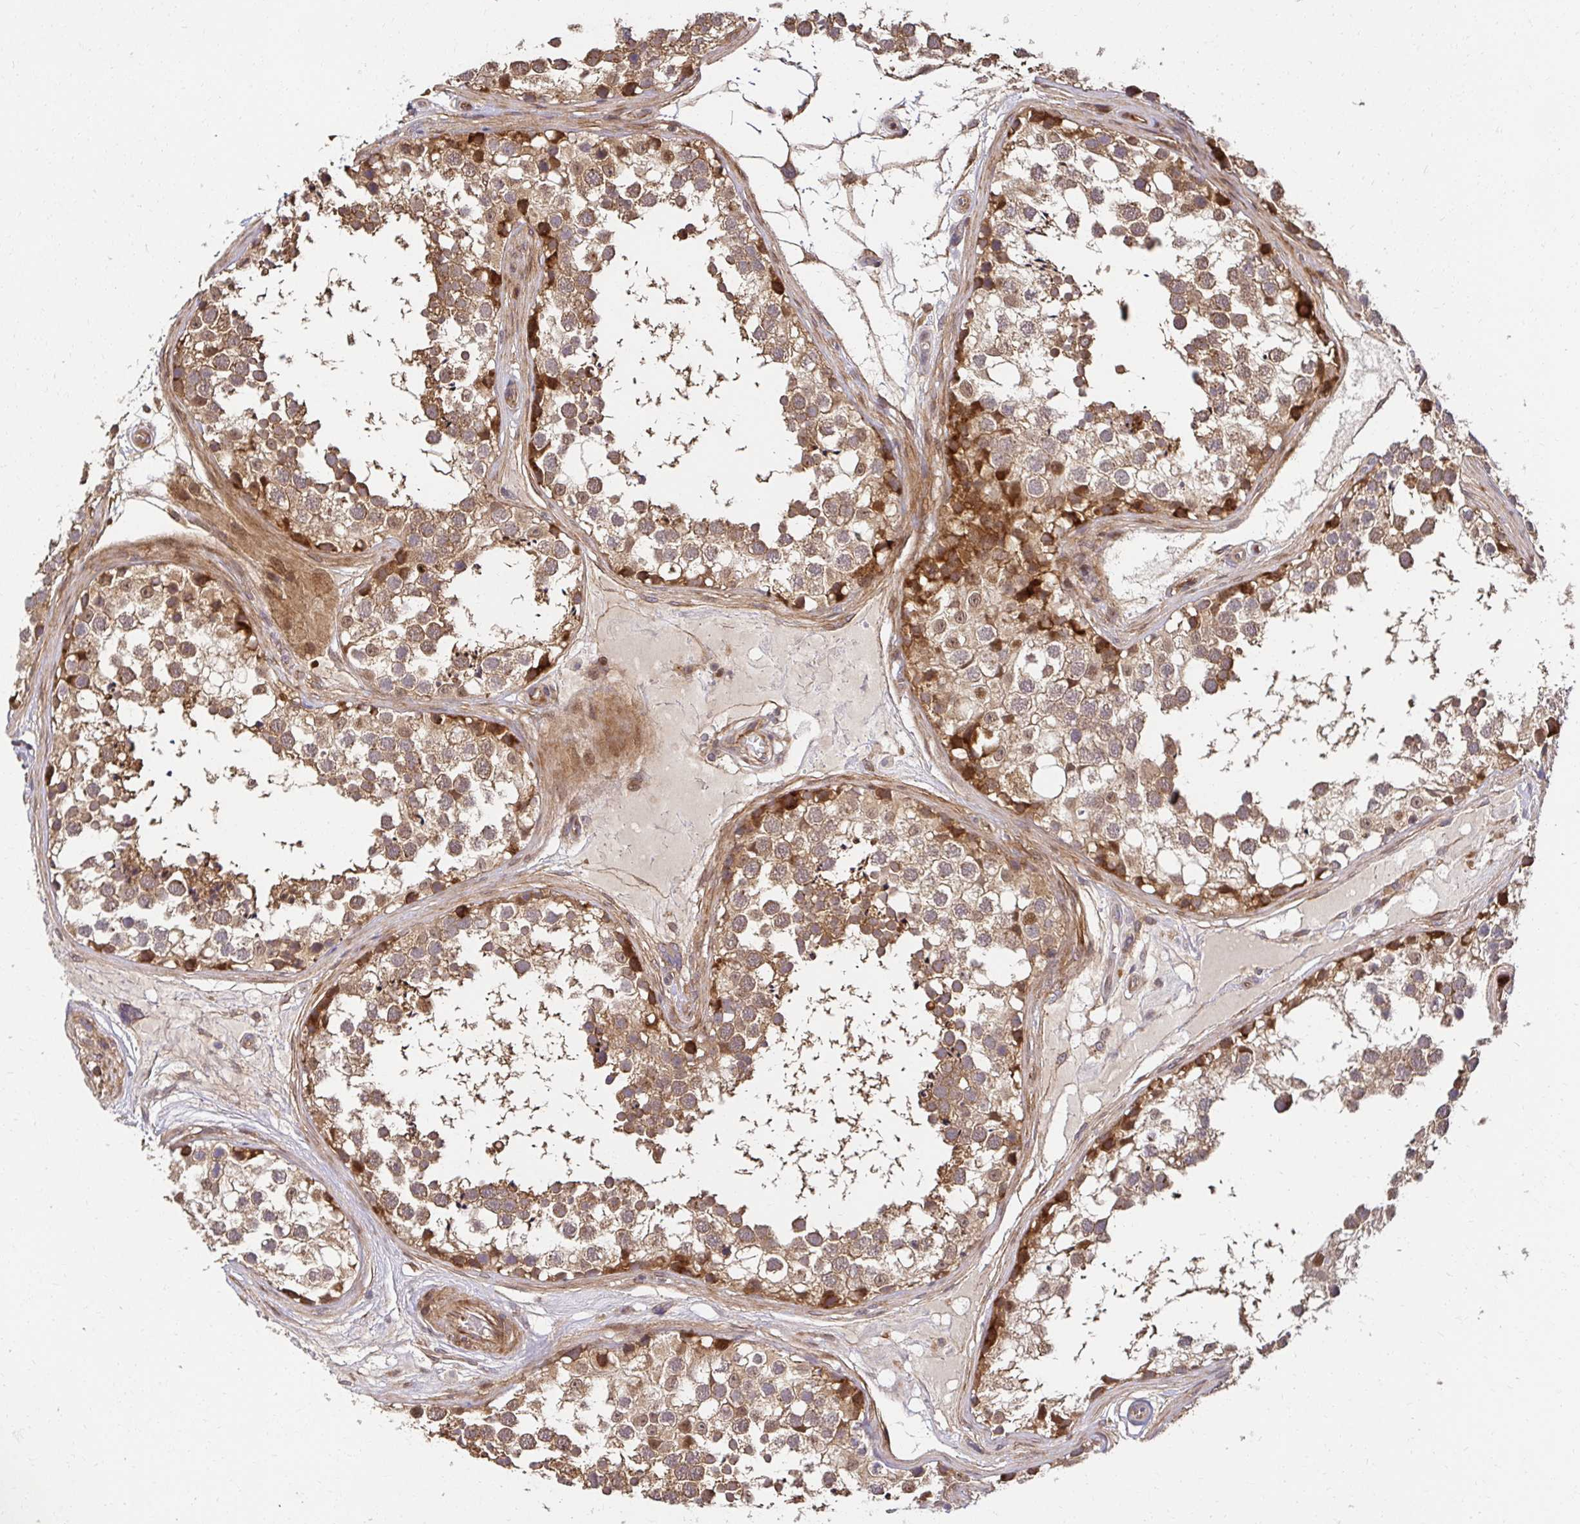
{"staining": {"intensity": "moderate", "quantity": "25%-75%", "location": "cytoplasmic/membranous,nuclear"}, "tissue": "testis", "cell_type": "Cells in seminiferous ducts", "image_type": "normal", "snomed": [{"axis": "morphology", "description": "Normal tissue, NOS"}, {"axis": "morphology", "description": "Seminoma, NOS"}, {"axis": "topography", "description": "Testis"}], "caption": "This micrograph displays immunohistochemistry (IHC) staining of unremarkable human testis, with medium moderate cytoplasmic/membranous,nuclear staining in approximately 25%-75% of cells in seminiferous ducts.", "gene": "PSMA4", "patient": {"sex": "male", "age": 65}}